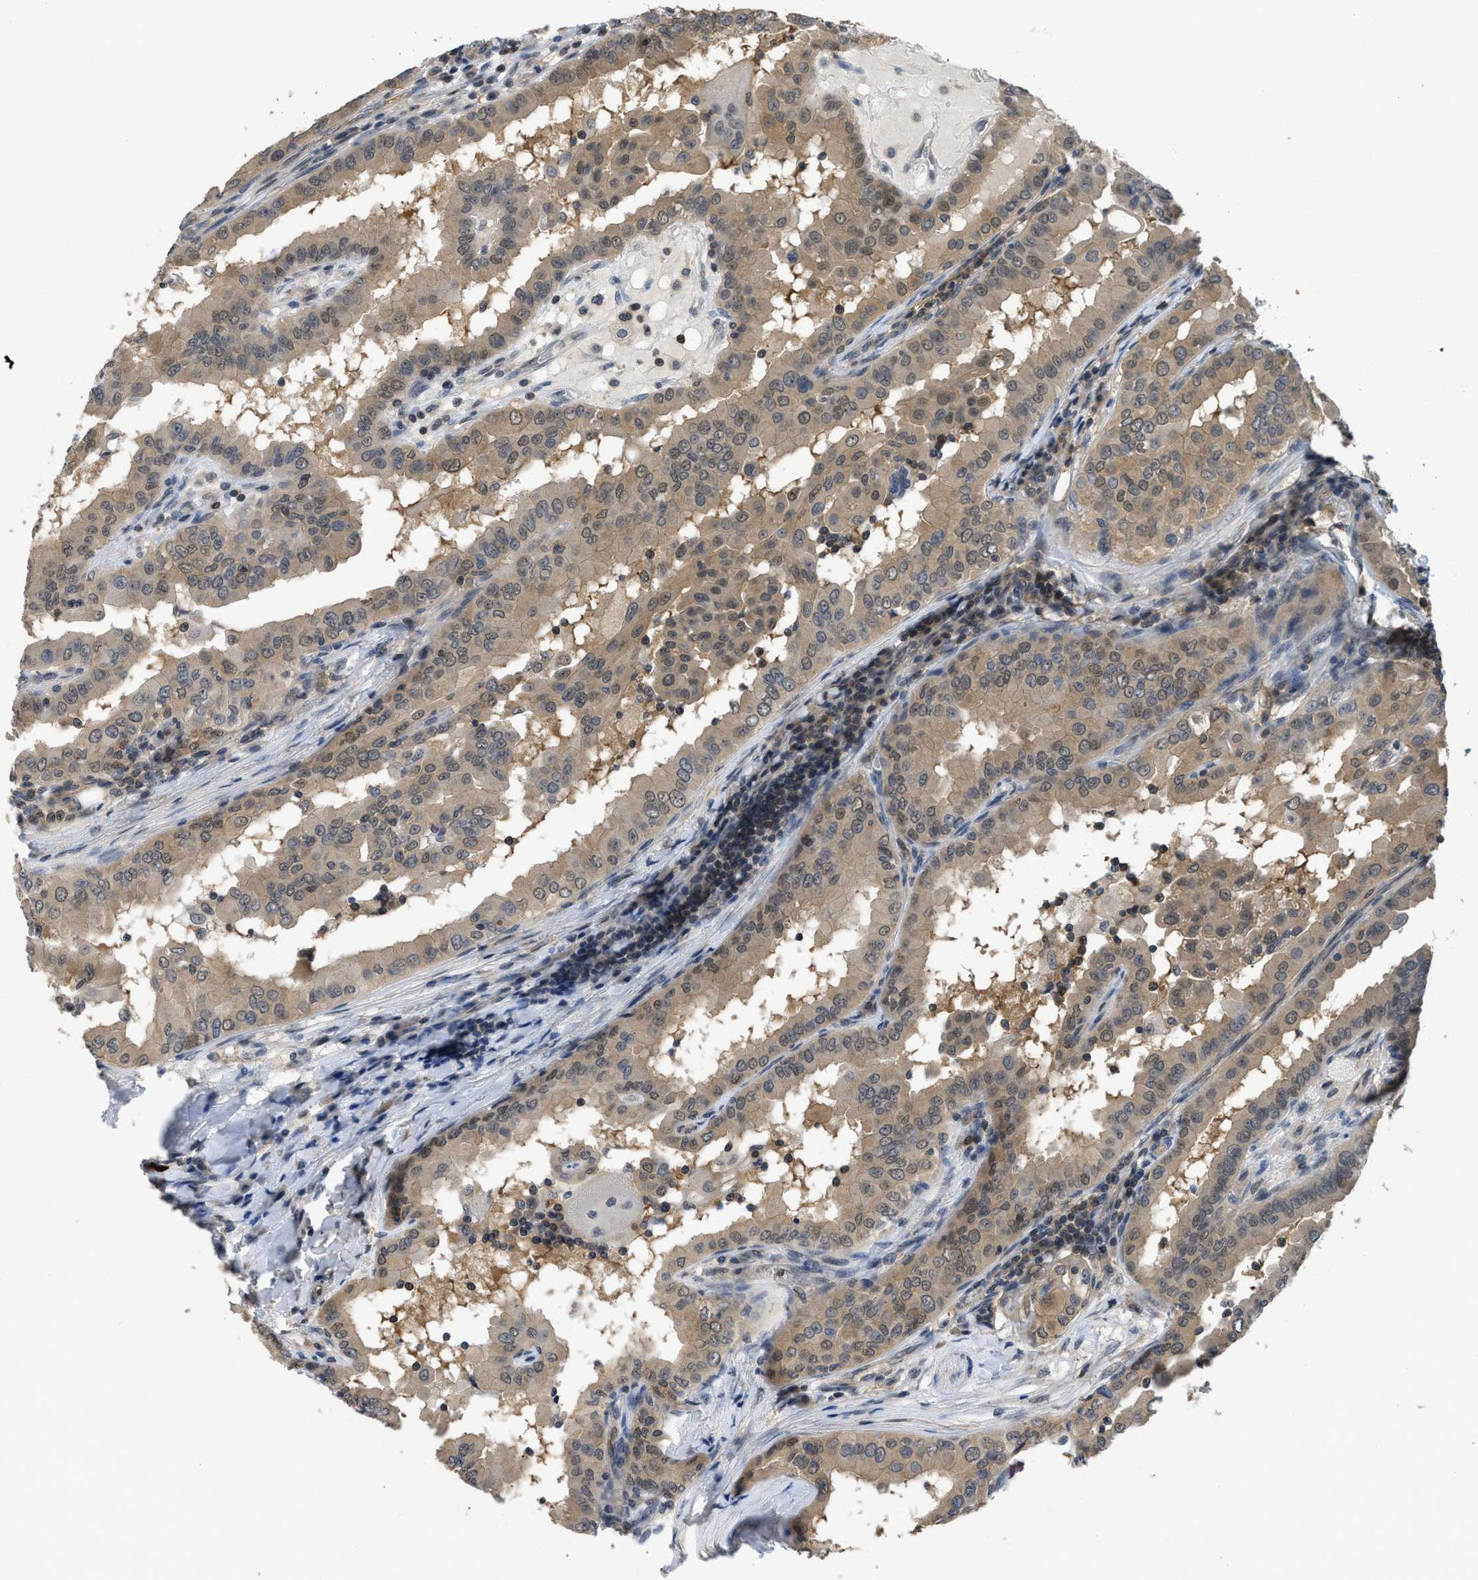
{"staining": {"intensity": "weak", "quantity": ">75%", "location": "cytoplasmic/membranous"}, "tissue": "thyroid cancer", "cell_type": "Tumor cells", "image_type": "cancer", "snomed": [{"axis": "morphology", "description": "Papillary adenocarcinoma, NOS"}, {"axis": "topography", "description": "Thyroid gland"}], "caption": "Thyroid cancer stained for a protein (brown) reveals weak cytoplasmic/membranous positive positivity in about >75% of tumor cells.", "gene": "TES", "patient": {"sex": "male", "age": 33}}